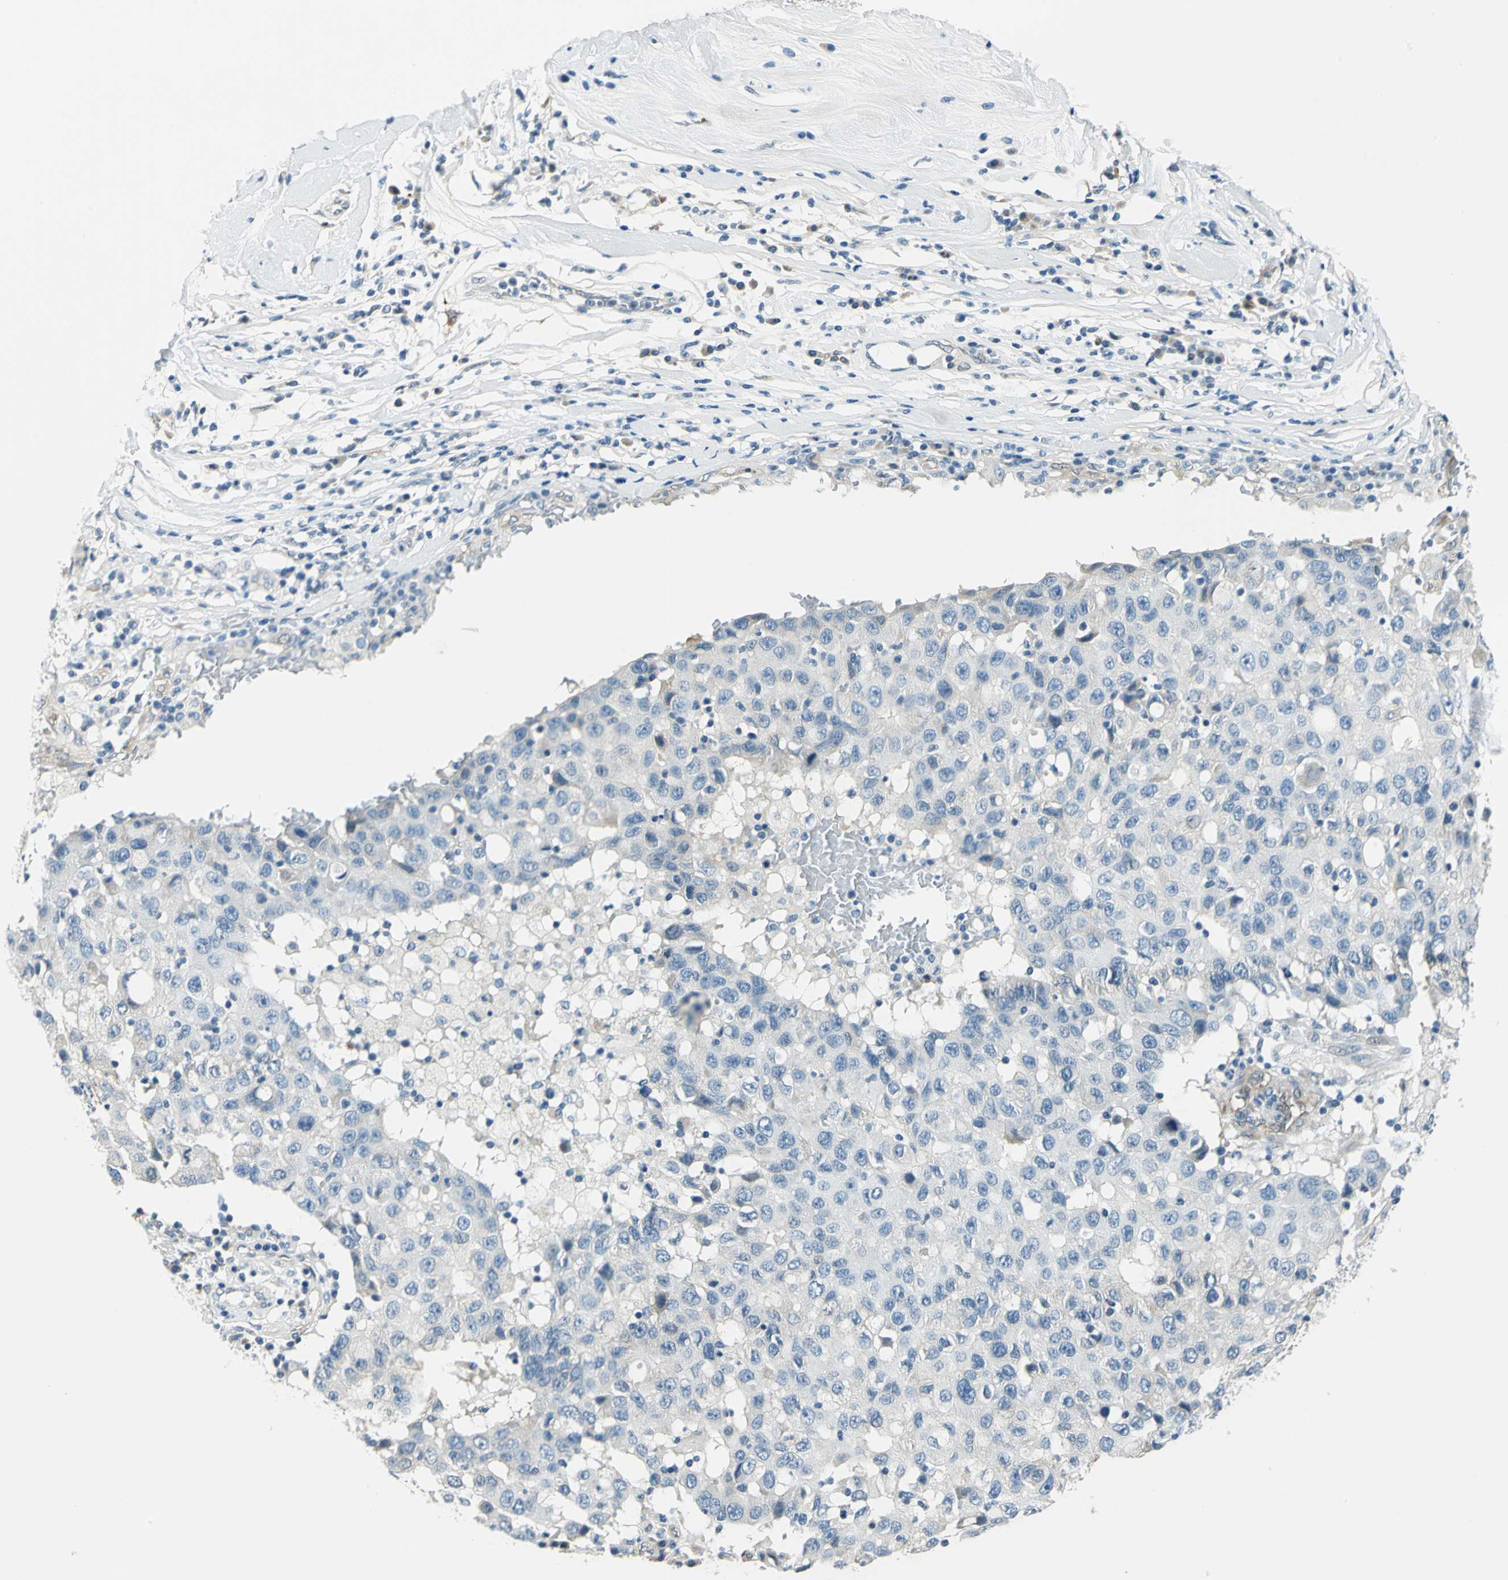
{"staining": {"intensity": "negative", "quantity": "none", "location": "none"}, "tissue": "breast cancer", "cell_type": "Tumor cells", "image_type": "cancer", "snomed": [{"axis": "morphology", "description": "Duct carcinoma"}, {"axis": "topography", "description": "Breast"}], "caption": "Breast cancer (intraductal carcinoma) was stained to show a protein in brown. There is no significant expression in tumor cells. The staining was performed using DAB to visualize the protein expression in brown, while the nuclei were stained in blue with hematoxylin (Magnification: 20x).", "gene": "CDC42EP1", "patient": {"sex": "female", "age": 27}}